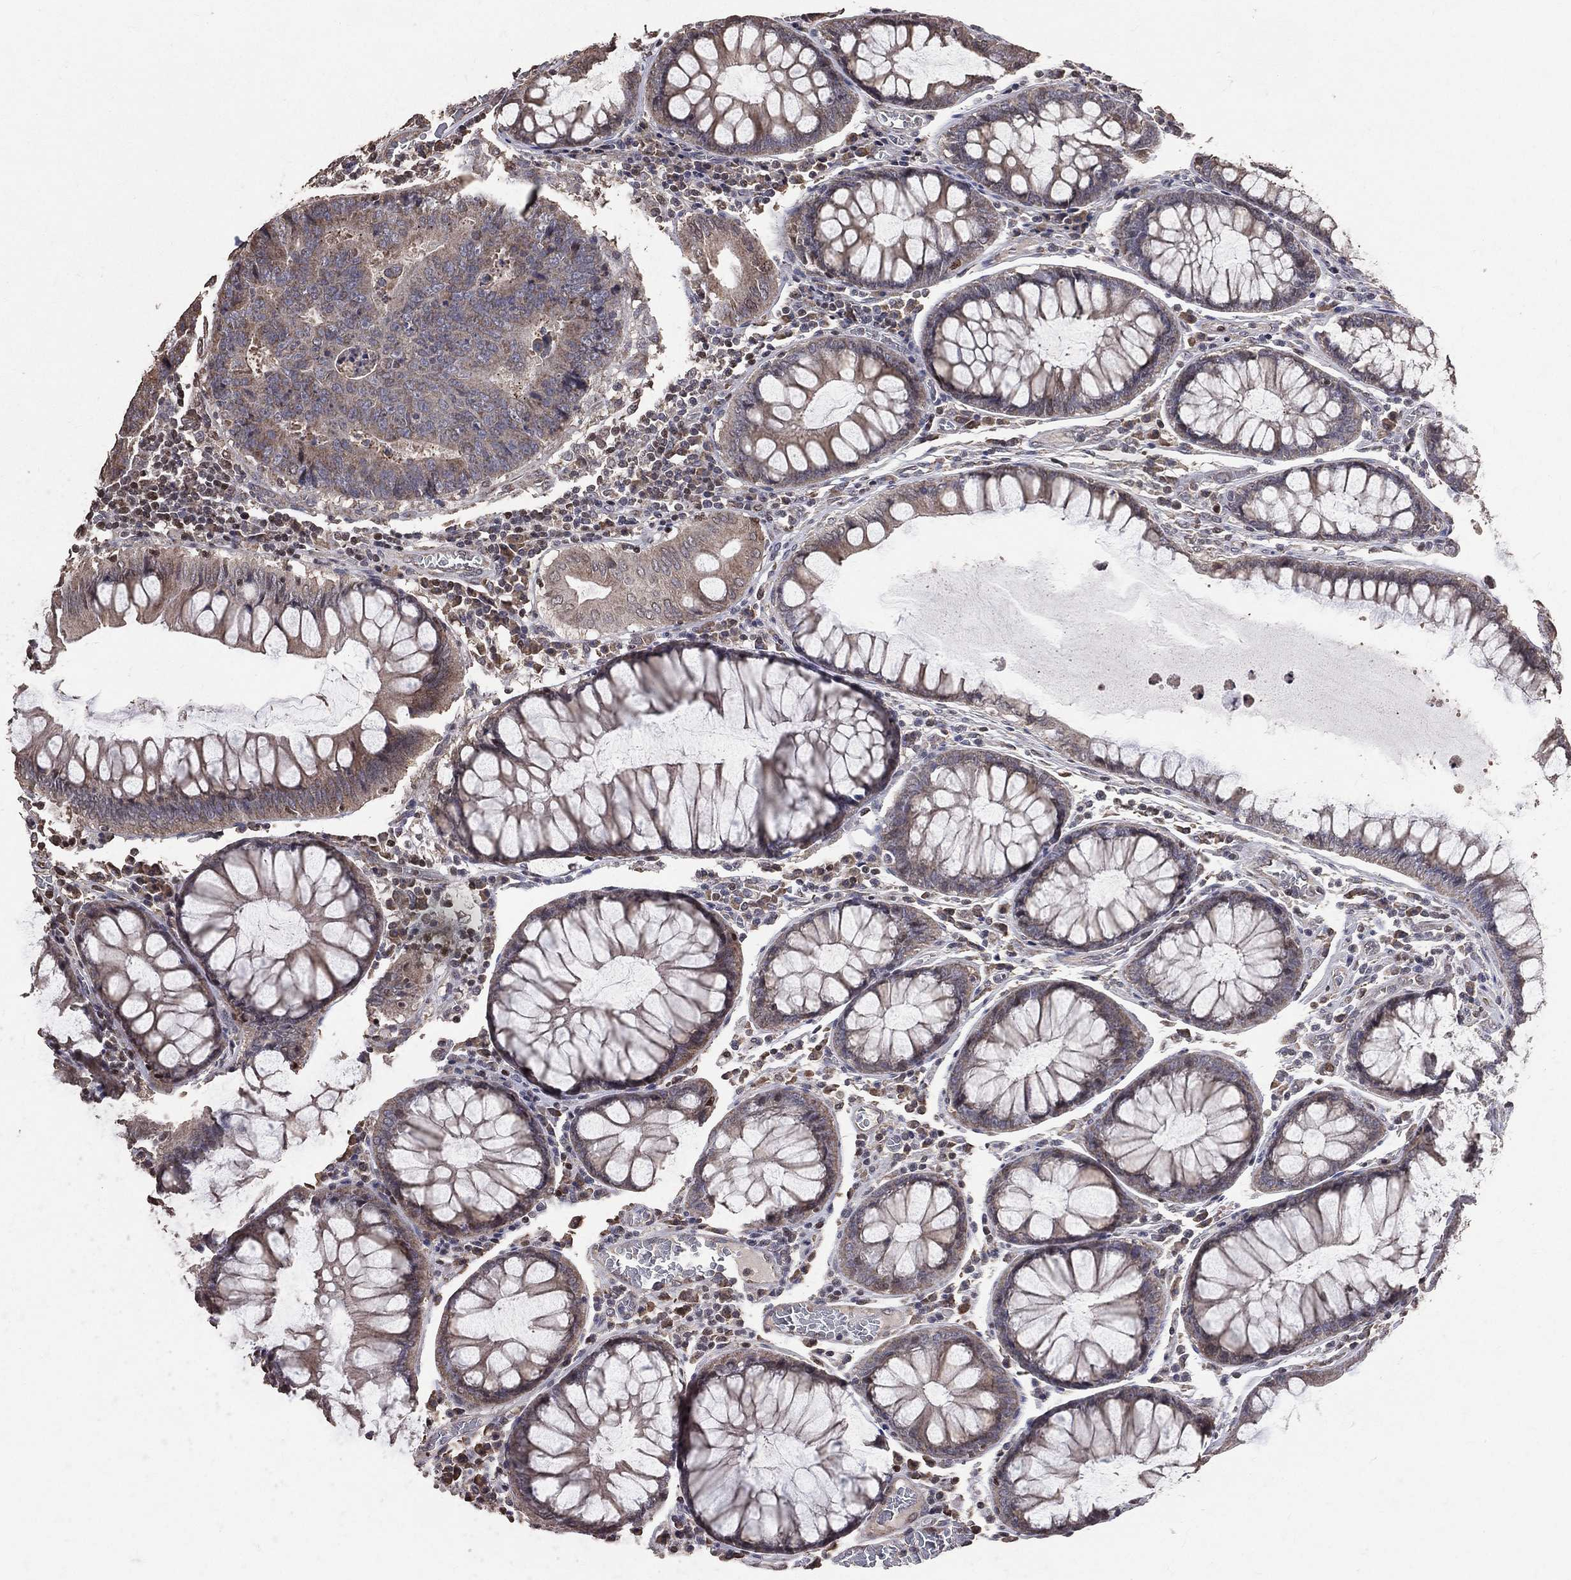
{"staining": {"intensity": "weak", "quantity": ">75%", "location": "cytoplasmic/membranous"}, "tissue": "colorectal cancer", "cell_type": "Tumor cells", "image_type": "cancer", "snomed": [{"axis": "morphology", "description": "Adenocarcinoma, NOS"}, {"axis": "topography", "description": "Colon"}], "caption": "This is an image of IHC staining of colorectal cancer, which shows weak positivity in the cytoplasmic/membranous of tumor cells.", "gene": "LY6K", "patient": {"sex": "female", "age": 48}}